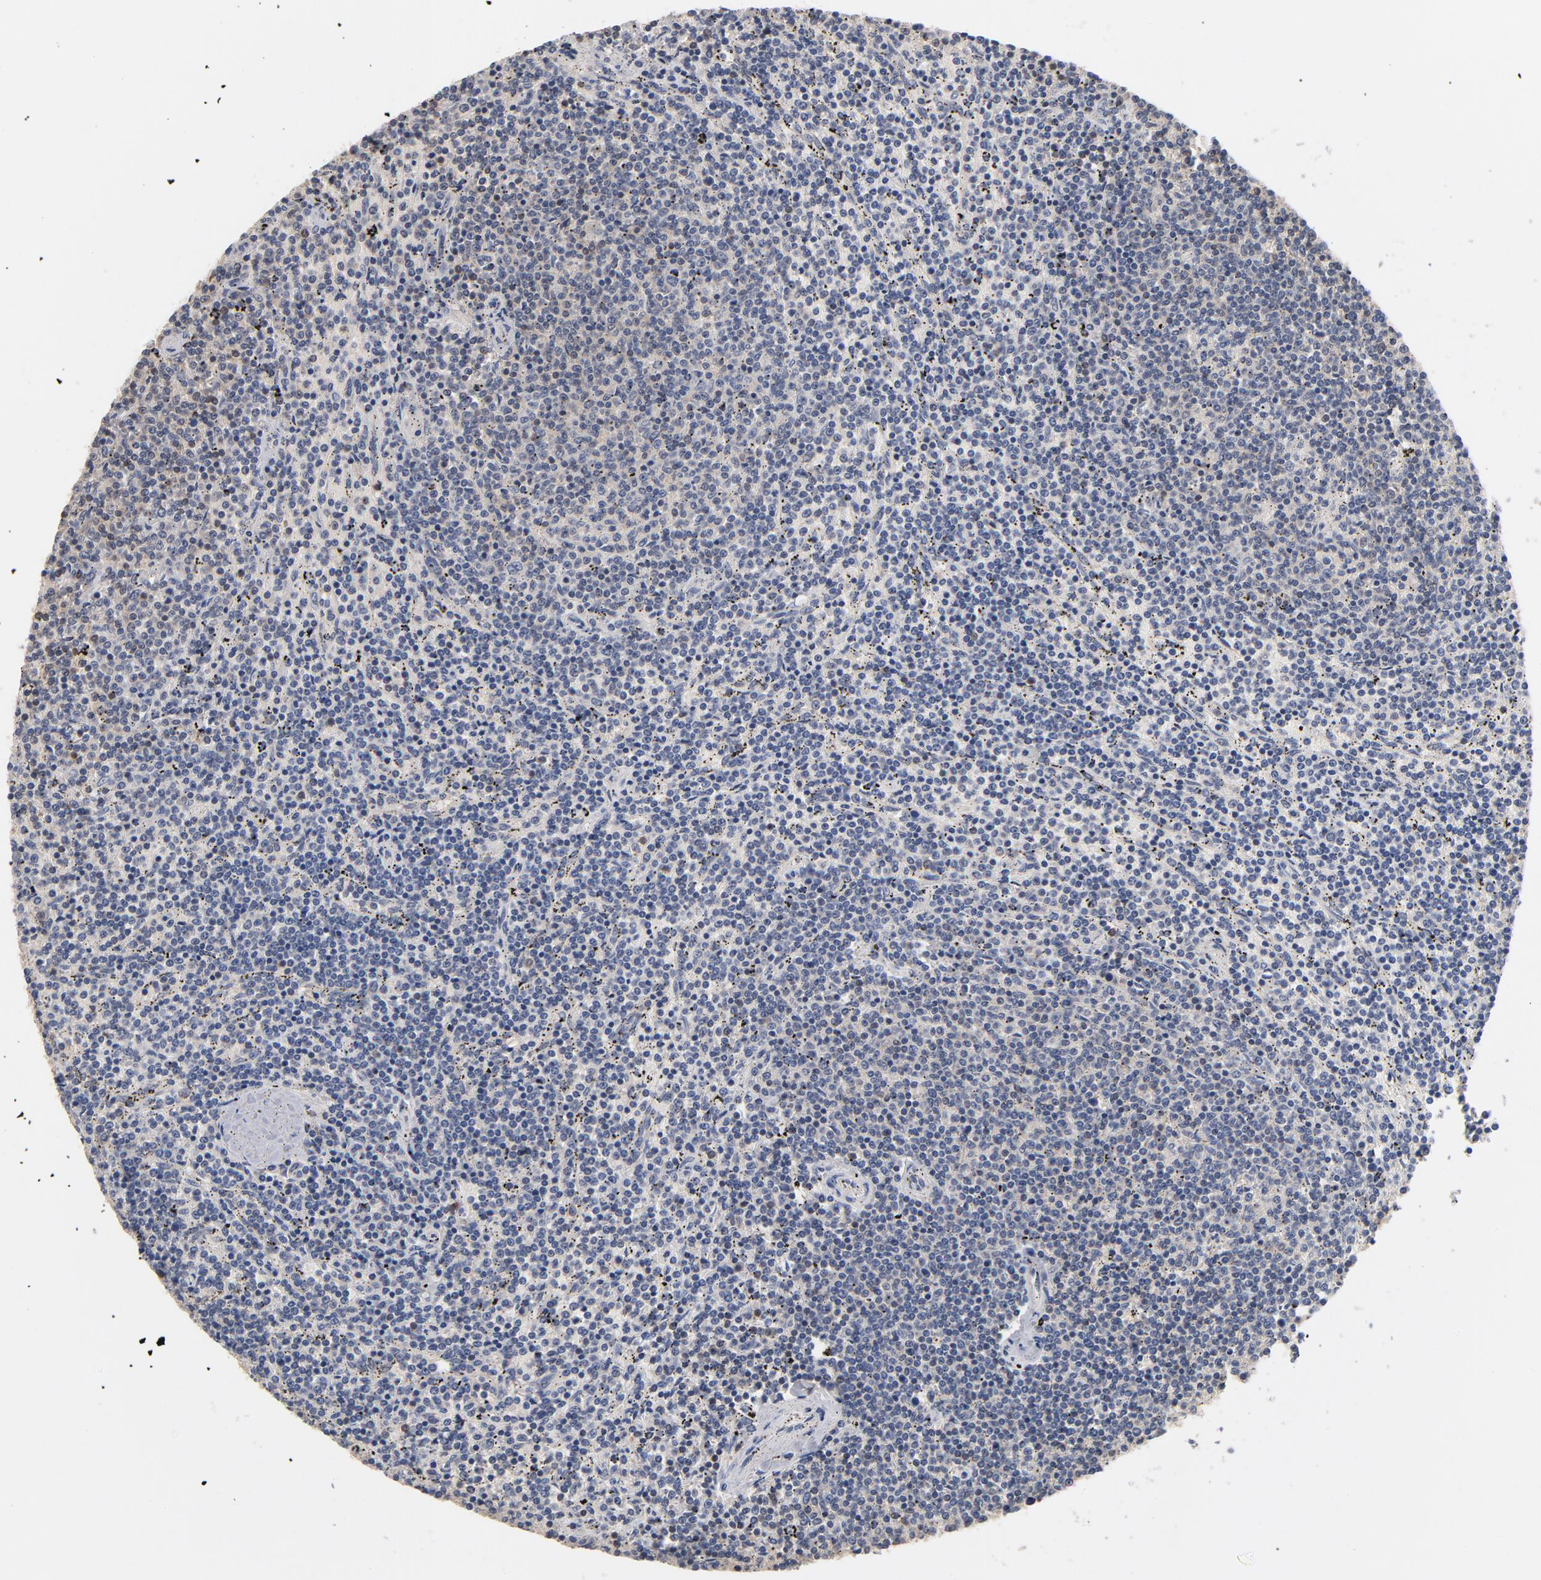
{"staining": {"intensity": "negative", "quantity": "none", "location": "none"}, "tissue": "lymphoma", "cell_type": "Tumor cells", "image_type": "cancer", "snomed": [{"axis": "morphology", "description": "Malignant lymphoma, non-Hodgkin's type, Low grade"}, {"axis": "topography", "description": "Spleen"}], "caption": "Immunohistochemistry (IHC) image of human lymphoma stained for a protein (brown), which demonstrates no positivity in tumor cells. The staining is performed using DAB brown chromogen with nuclei counter-stained in using hematoxylin.", "gene": "MIF", "patient": {"sex": "female", "age": 50}}